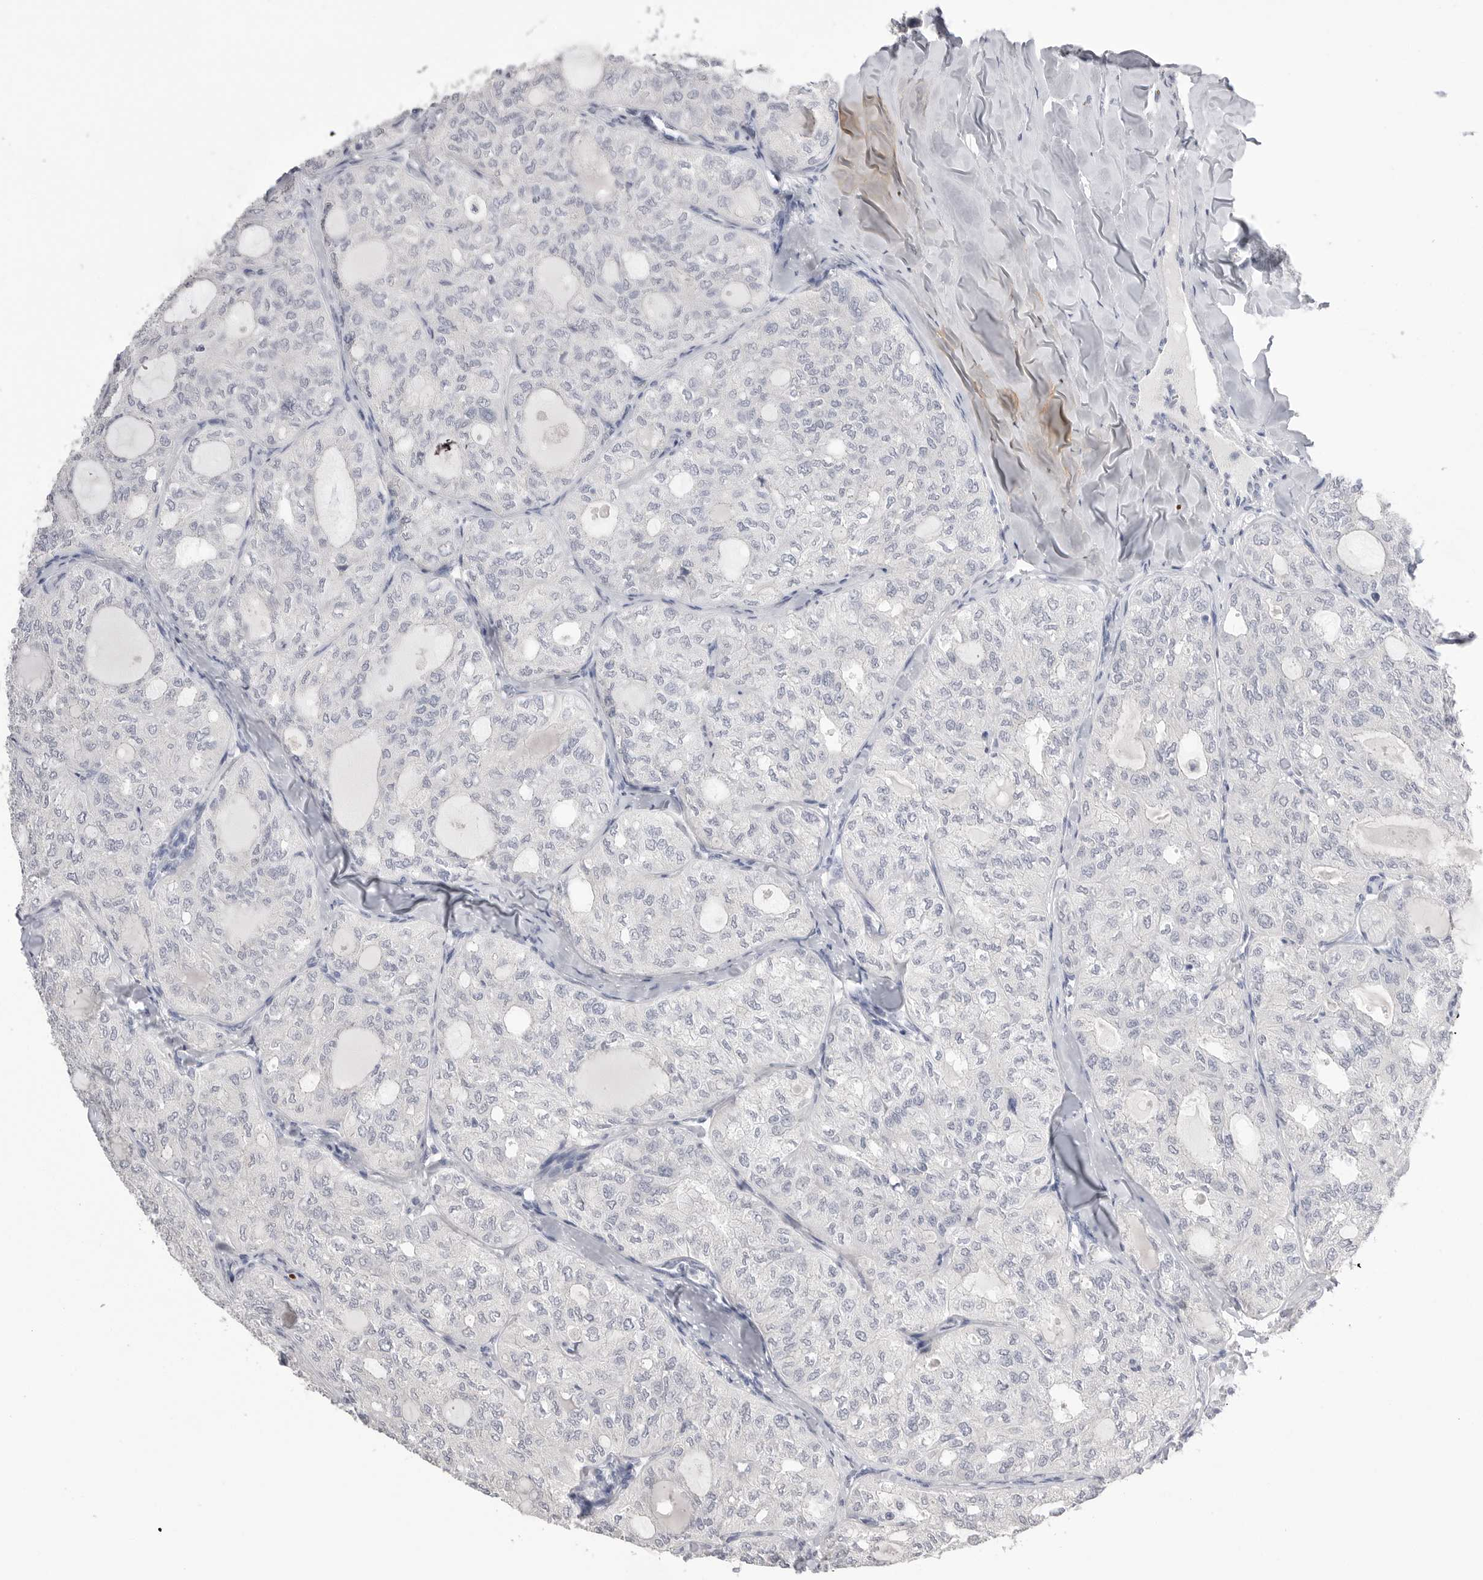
{"staining": {"intensity": "negative", "quantity": "none", "location": "none"}, "tissue": "thyroid cancer", "cell_type": "Tumor cells", "image_type": "cancer", "snomed": [{"axis": "morphology", "description": "Follicular adenoma carcinoma, NOS"}, {"axis": "topography", "description": "Thyroid gland"}], "caption": "A histopathology image of human thyroid cancer (follicular adenoma carcinoma) is negative for staining in tumor cells. Brightfield microscopy of immunohistochemistry (IHC) stained with DAB (3,3'-diaminobenzidine) (brown) and hematoxylin (blue), captured at high magnification.", "gene": "CPB1", "patient": {"sex": "male", "age": 75}}